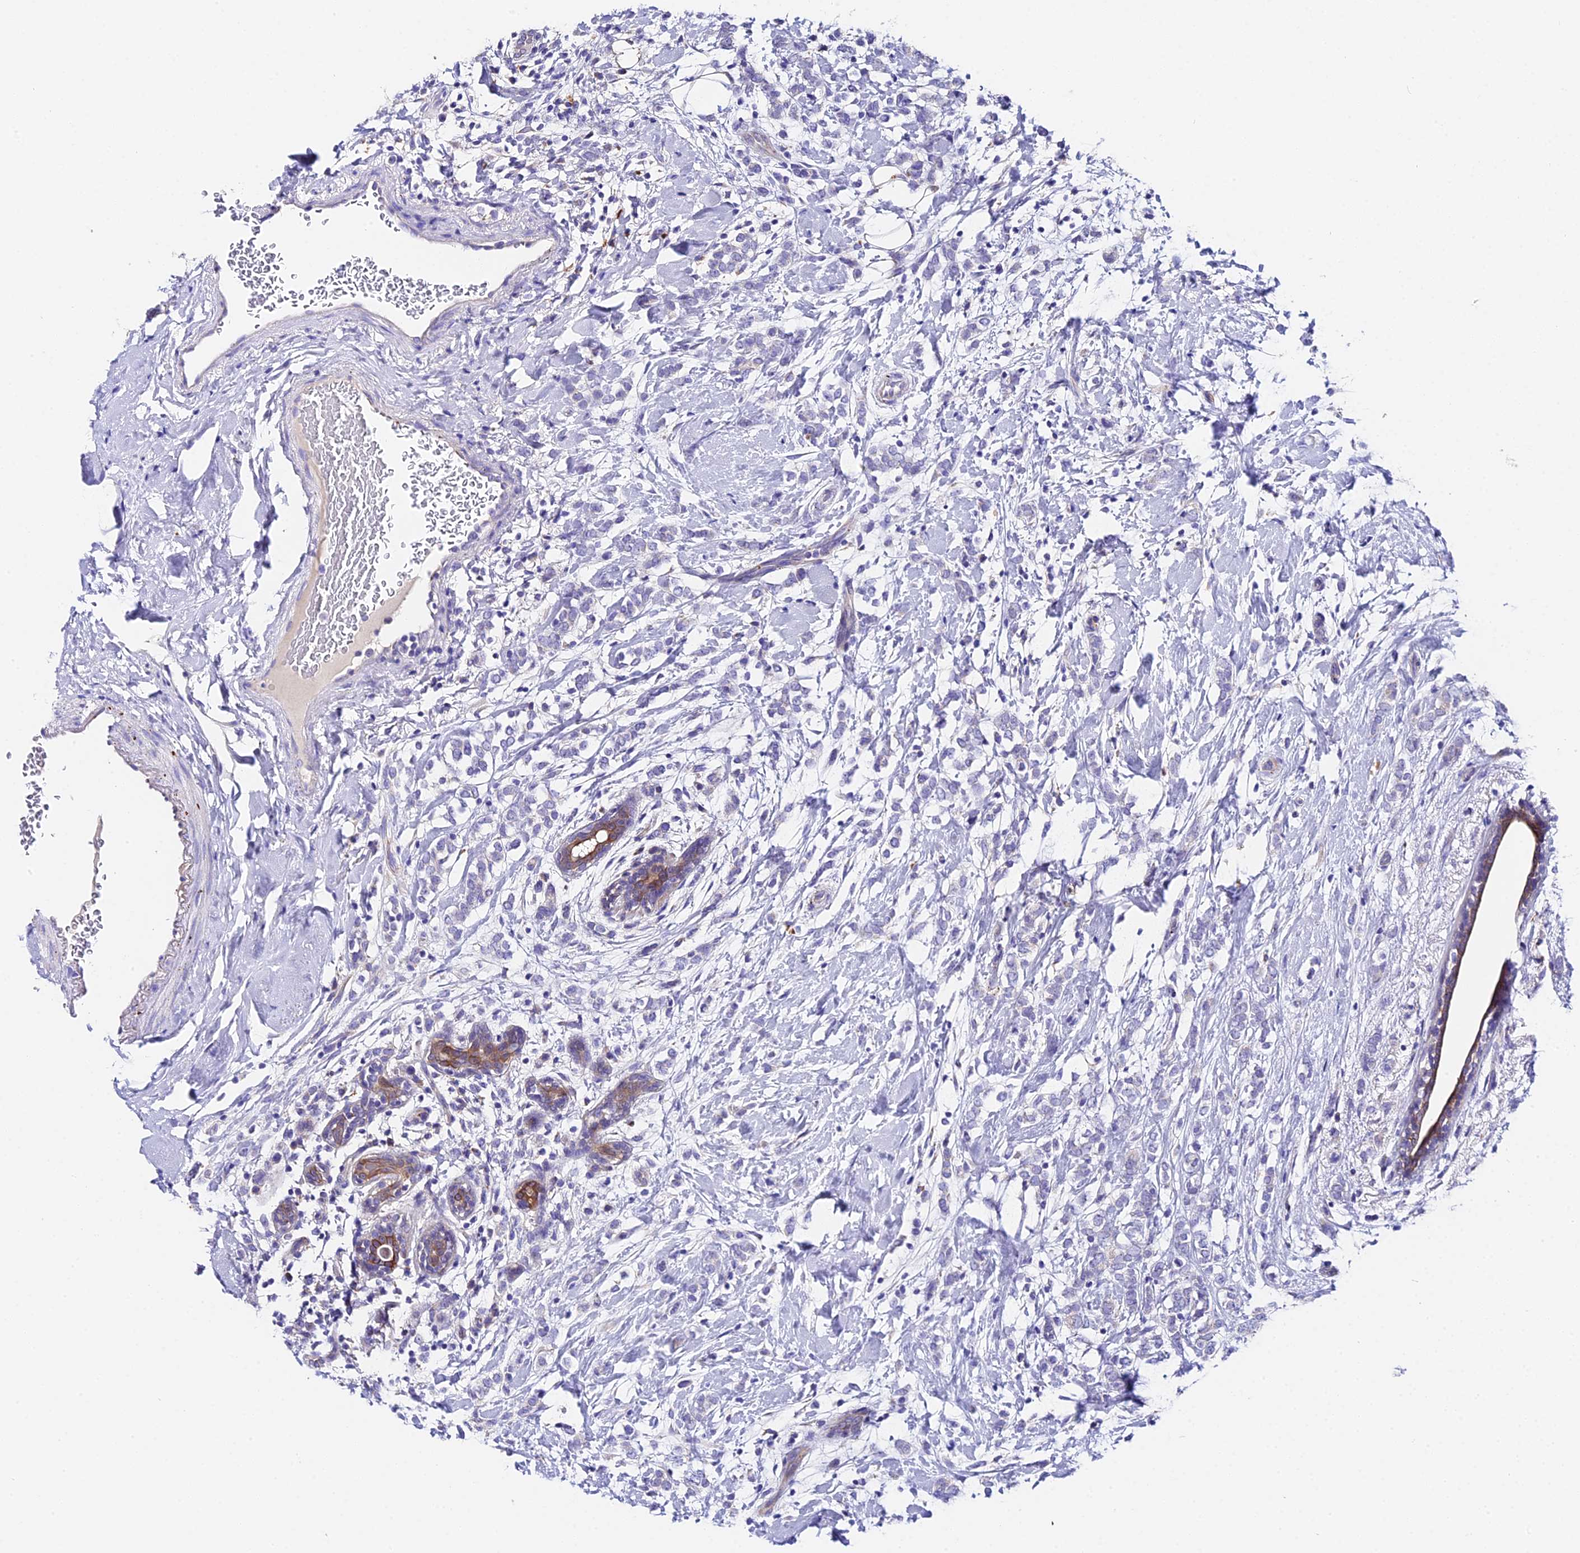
{"staining": {"intensity": "negative", "quantity": "none", "location": "none"}, "tissue": "breast cancer", "cell_type": "Tumor cells", "image_type": "cancer", "snomed": [{"axis": "morphology", "description": "Normal tissue, NOS"}, {"axis": "morphology", "description": "Lobular carcinoma"}, {"axis": "topography", "description": "Breast"}], "caption": "Tumor cells are negative for brown protein staining in lobular carcinoma (breast). The staining is performed using DAB (3,3'-diaminobenzidine) brown chromogen with nuclei counter-stained in using hematoxylin.", "gene": "LYPD6", "patient": {"sex": "female", "age": 47}}